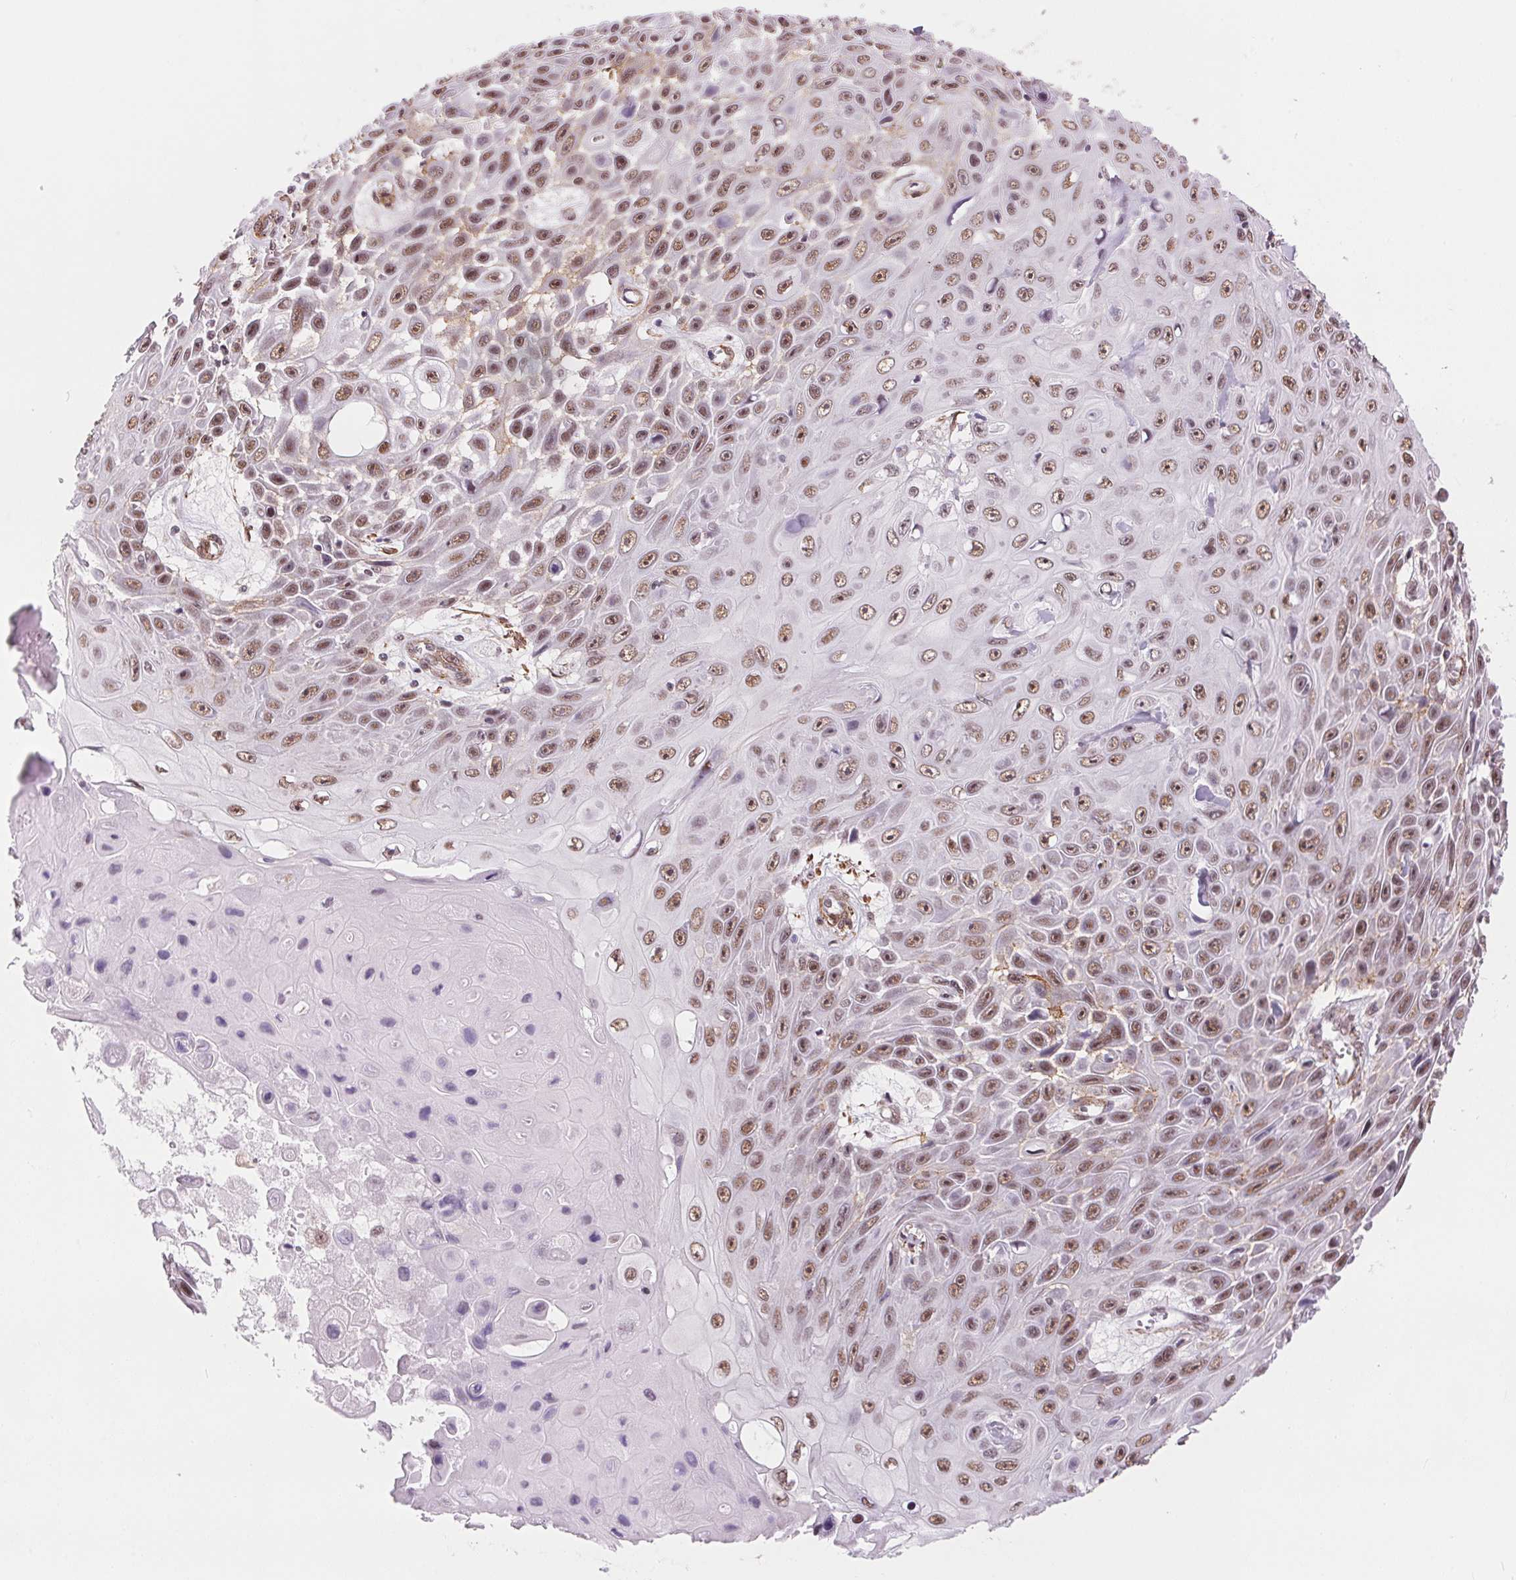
{"staining": {"intensity": "moderate", "quantity": ">75%", "location": "nuclear"}, "tissue": "skin cancer", "cell_type": "Tumor cells", "image_type": "cancer", "snomed": [{"axis": "morphology", "description": "Squamous cell carcinoma, NOS"}, {"axis": "topography", "description": "Skin"}], "caption": "Skin cancer was stained to show a protein in brown. There is medium levels of moderate nuclear expression in approximately >75% of tumor cells.", "gene": "BCAT1", "patient": {"sex": "male", "age": 82}}